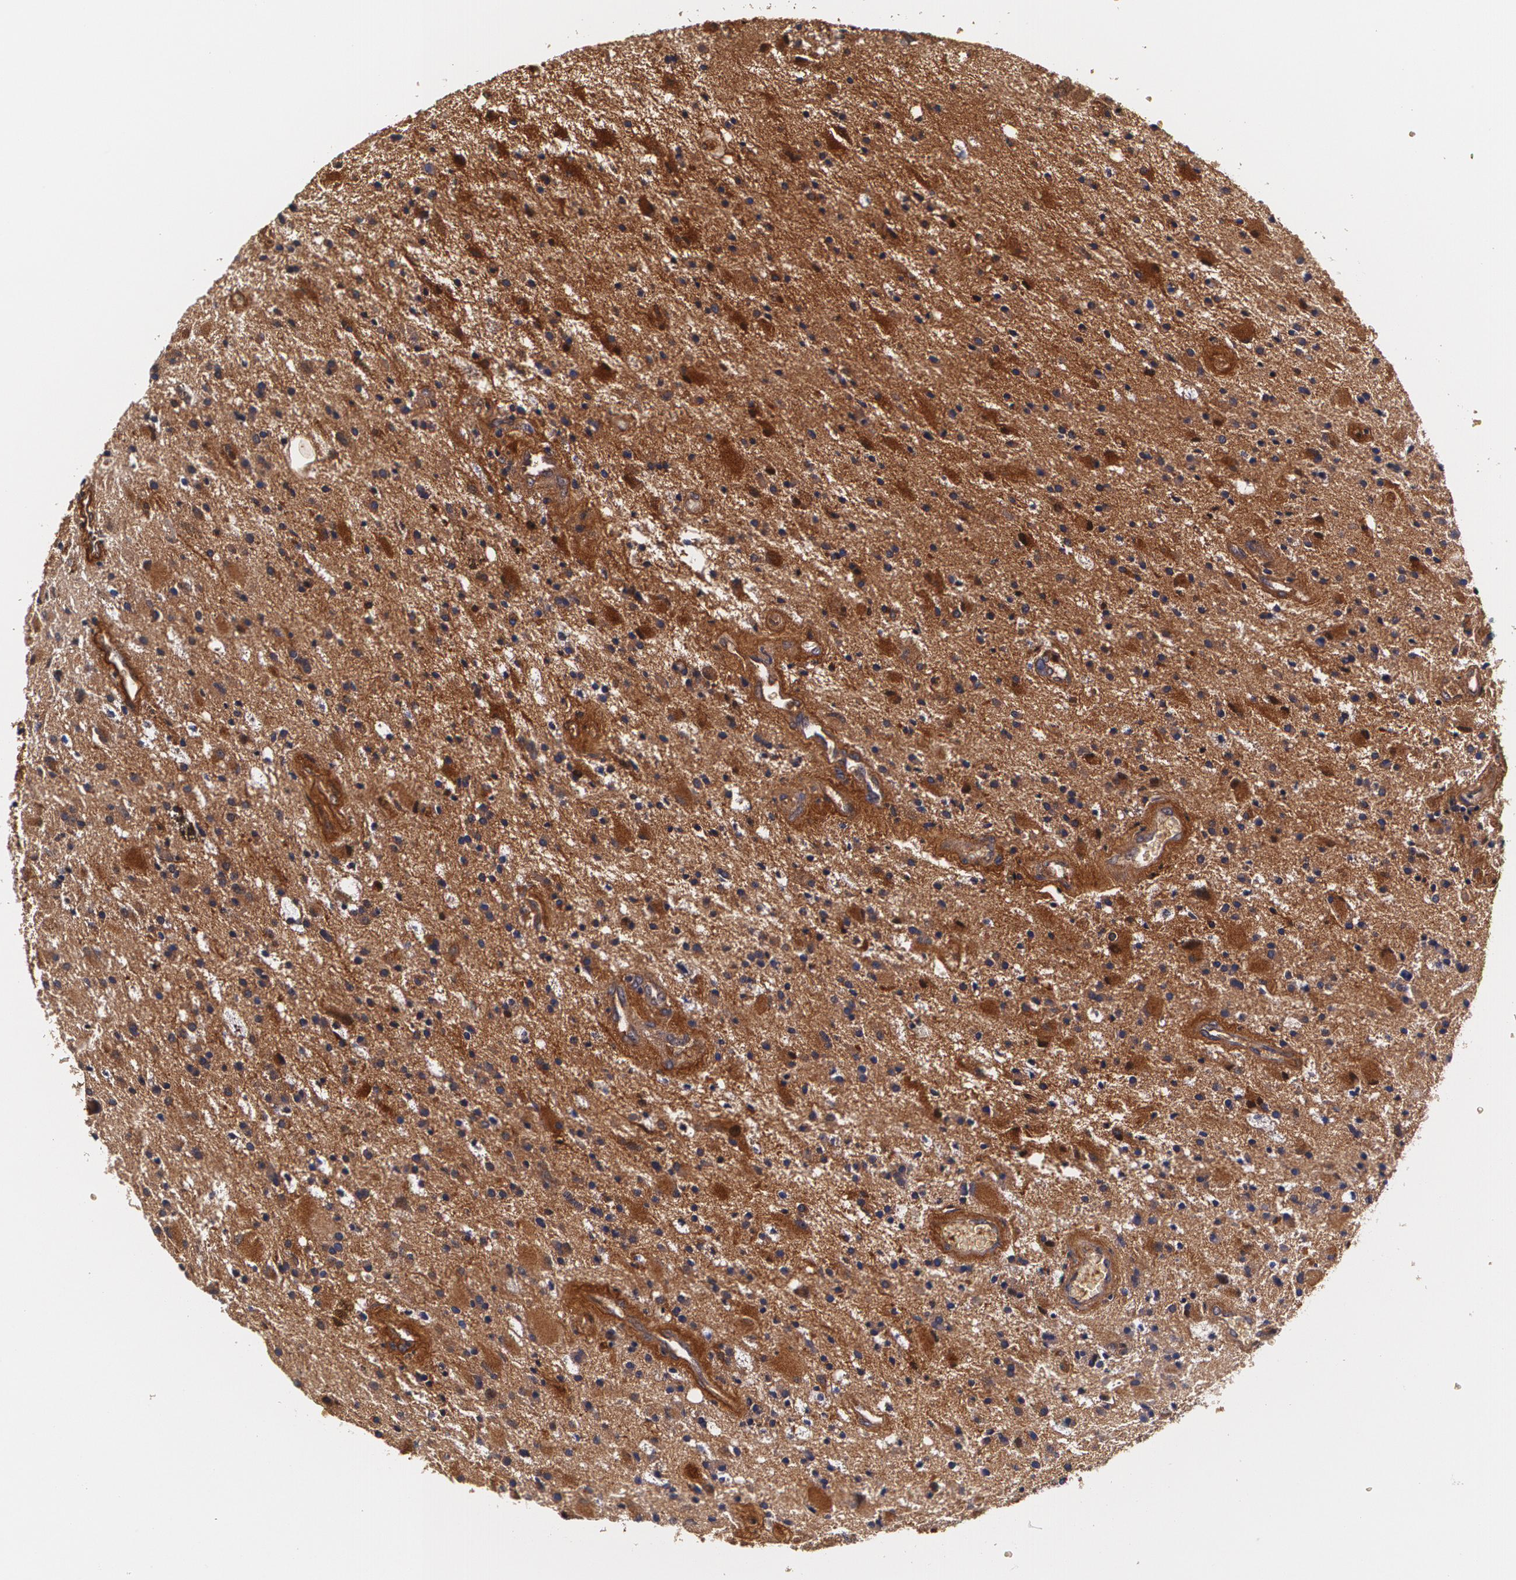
{"staining": {"intensity": "strong", "quantity": "<25%", "location": "cytoplasmic/membranous"}, "tissue": "glioma", "cell_type": "Tumor cells", "image_type": "cancer", "snomed": [{"axis": "morphology", "description": "Glioma, malignant, Low grade"}, {"axis": "topography", "description": "Brain"}], "caption": "Protein staining shows strong cytoplasmic/membranous staining in approximately <25% of tumor cells in malignant glioma (low-grade).", "gene": "TTR", "patient": {"sex": "male", "age": 58}}